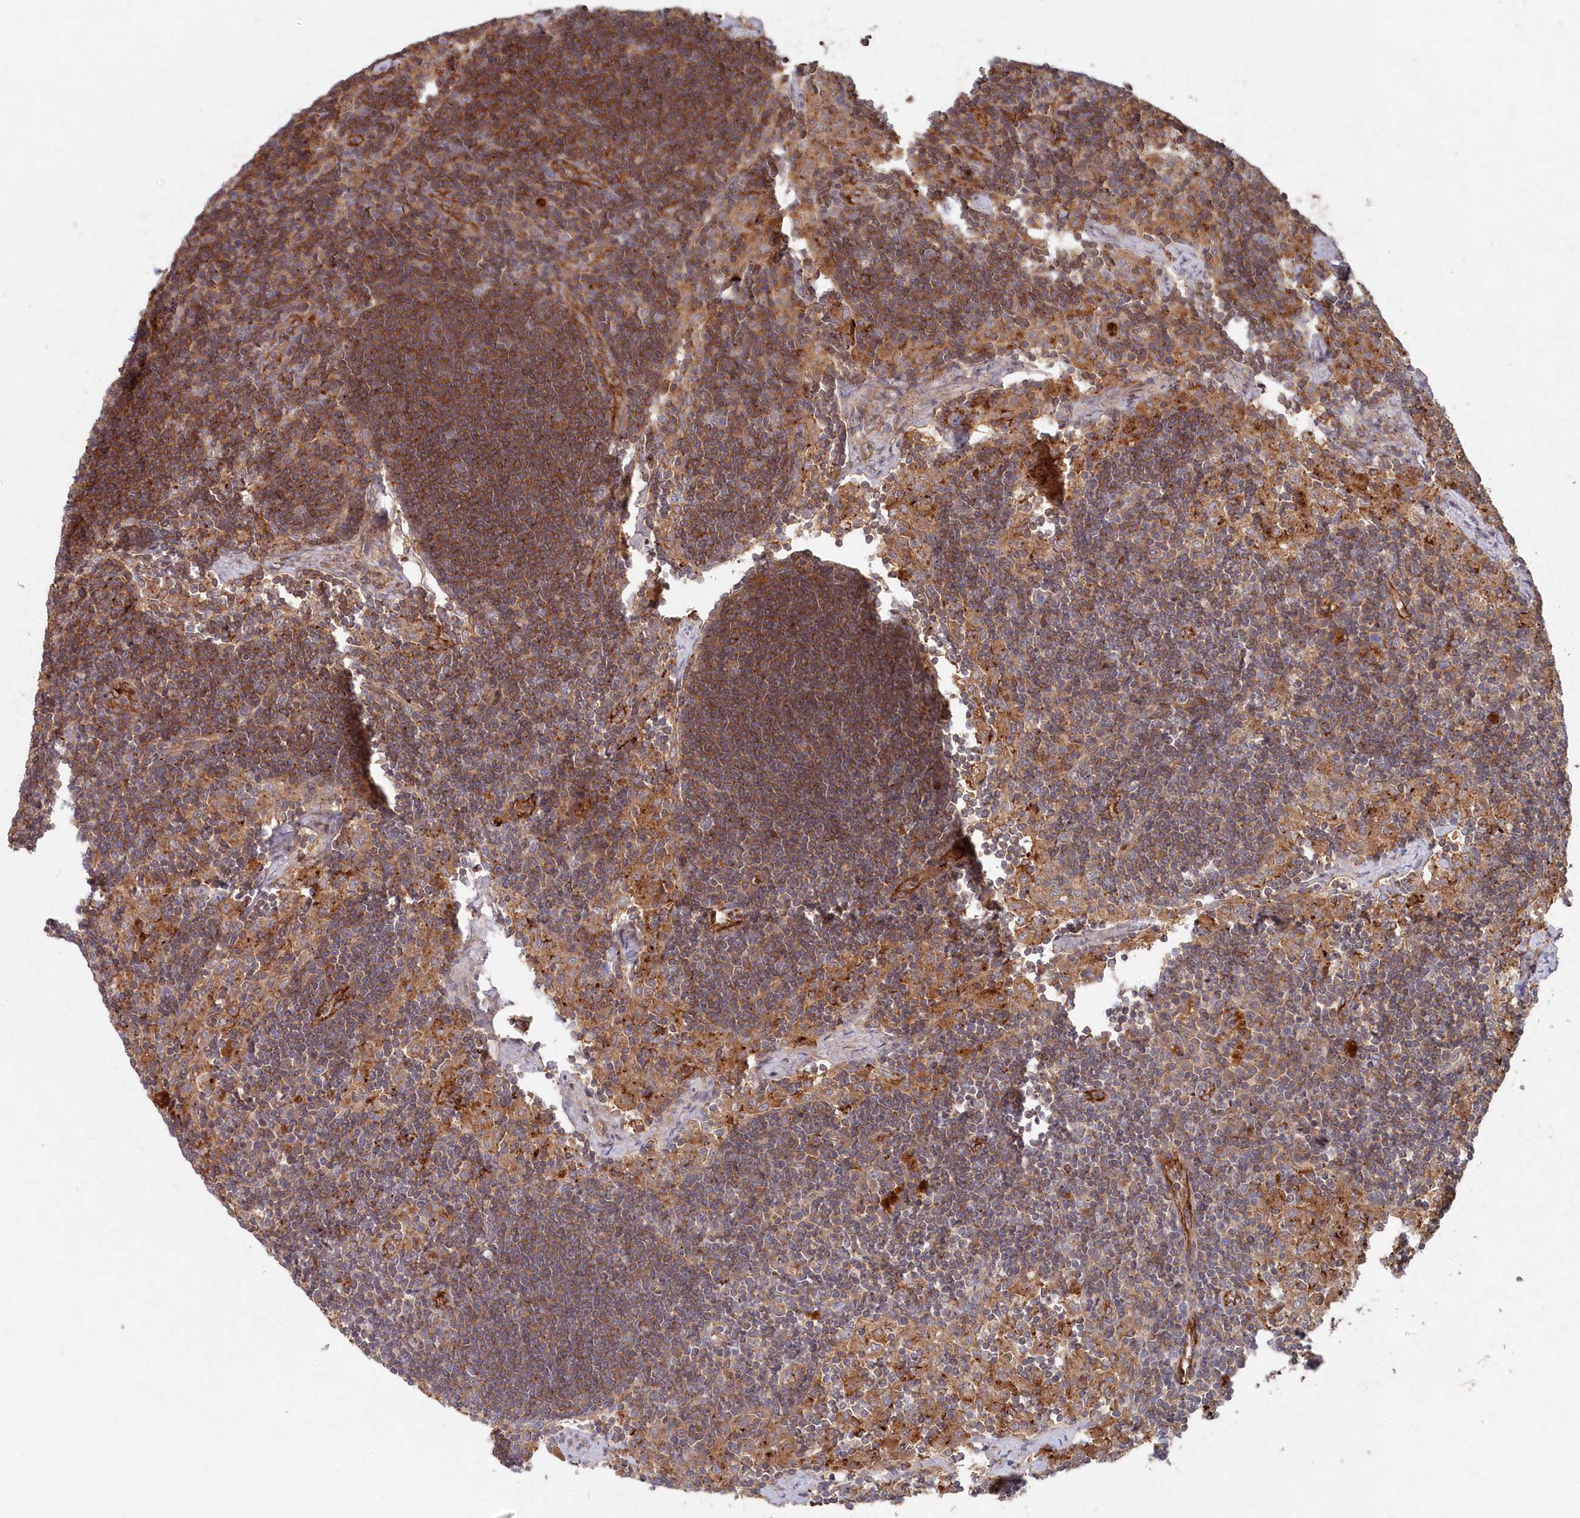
{"staining": {"intensity": "weak", "quantity": "<25%", "location": "cytoplasmic/membranous"}, "tissue": "lymph node", "cell_type": "Germinal center cells", "image_type": "normal", "snomed": [{"axis": "morphology", "description": "Normal tissue, NOS"}, {"axis": "topography", "description": "Lymph node"}], "caption": "The immunohistochemistry (IHC) photomicrograph has no significant expression in germinal center cells of lymph node. Brightfield microscopy of immunohistochemistry stained with DAB (brown) and hematoxylin (blue), captured at high magnification.", "gene": "ABHD14B", "patient": {"sex": "male", "age": 24}}